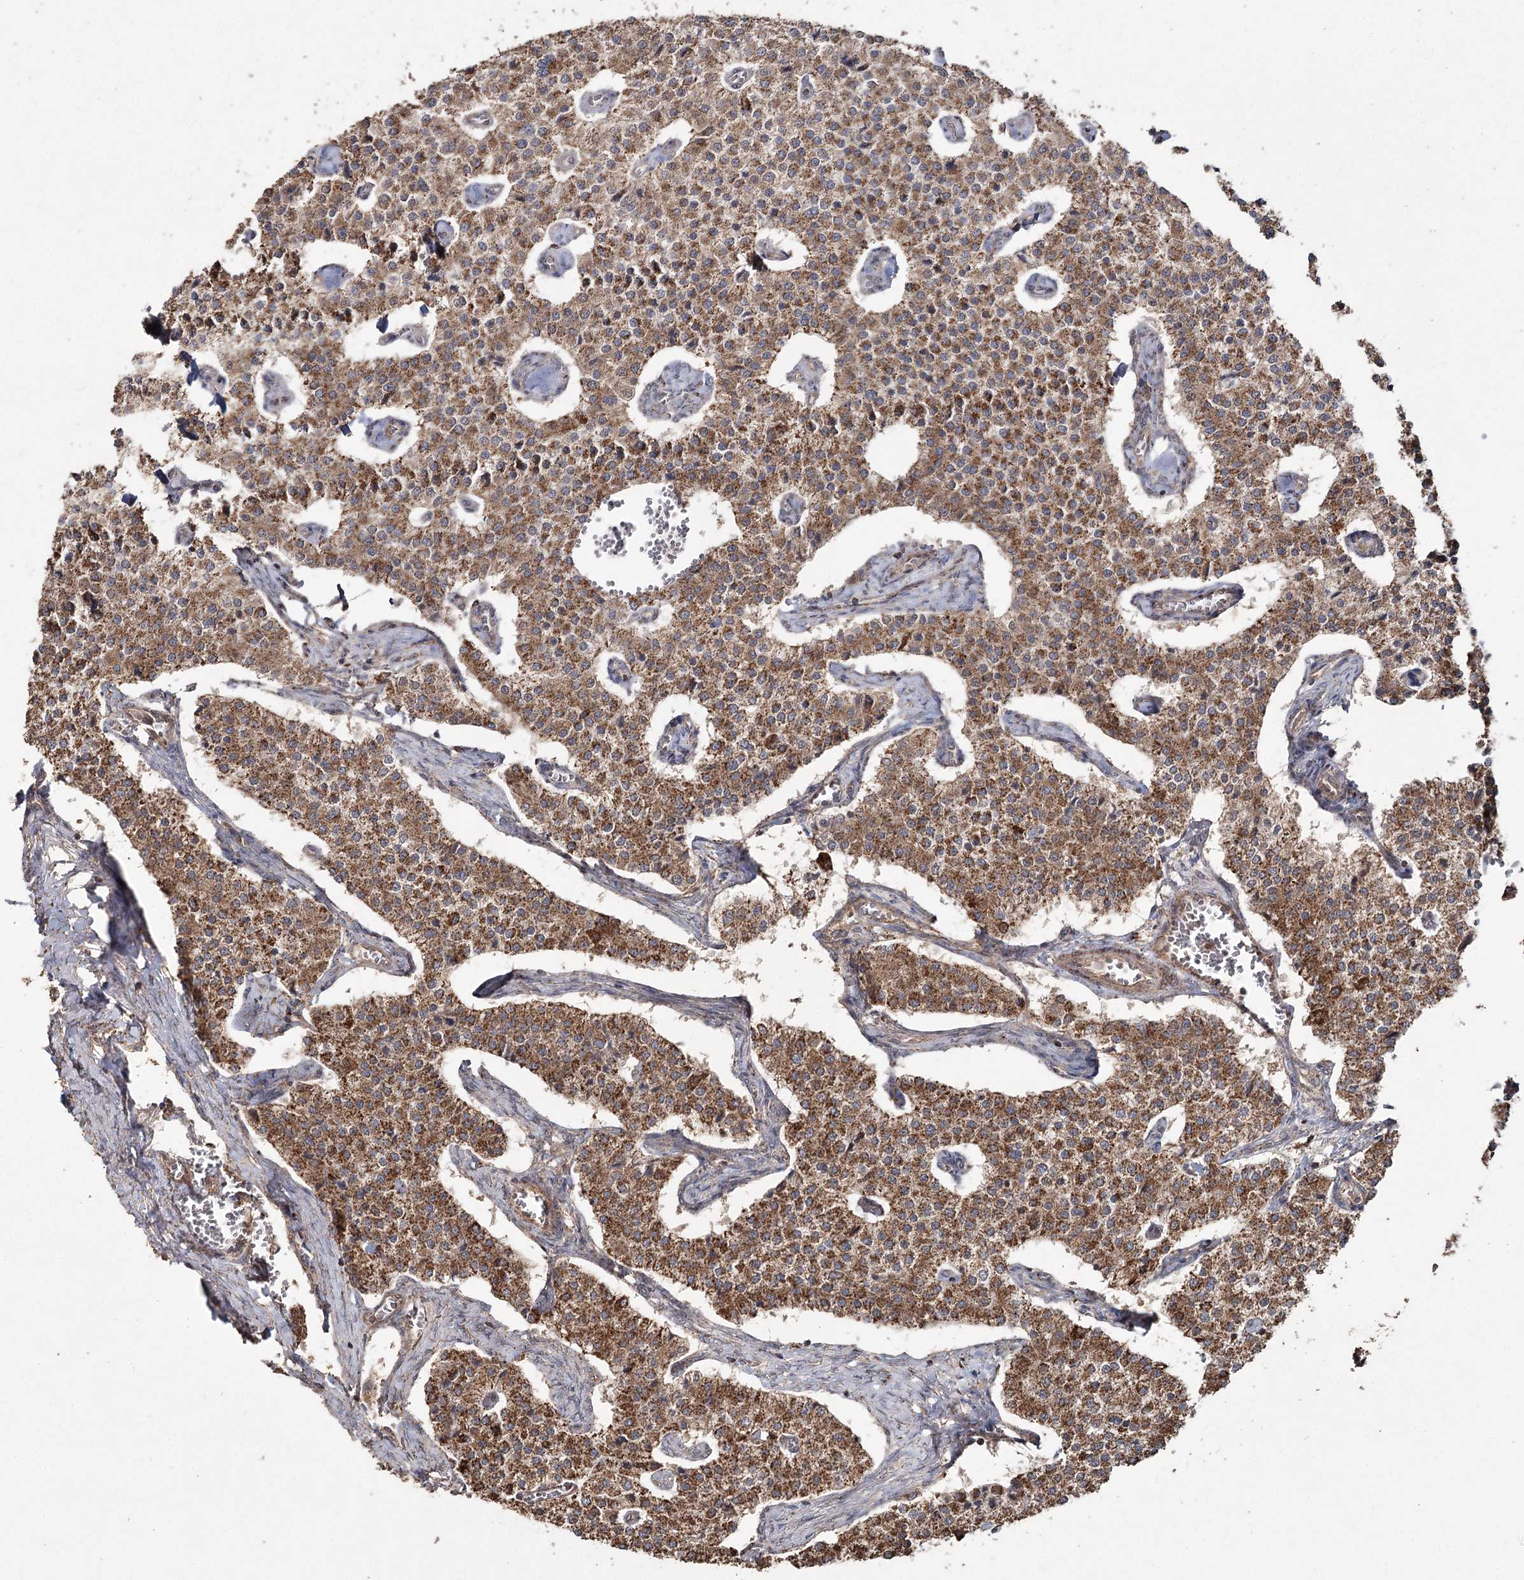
{"staining": {"intensity": "moderate", "quantity": ">75%", "location": "cytoplasmic/membranous"}, "tissue": "carcinoid", "cell_type": "Tumor cells", "image_type": "cancer", "snomed": [{"axis": "morphology", "description": "Carcinoid, malignant, NOS"}, {"axis": "topography", "description": "Colon"}], "caption": "A brown stain highlights moderate cytoplasmic/membranous positivity of a protein in carcinoid tumor cells. (Stains: DAB (3,3'-diaminobenzidine) in brown, nuclei in blue, Microscopy: brightfield microscopy at high magnification).", "gene": "SLF2", "patient": {"sex": "female", "age": 52}}